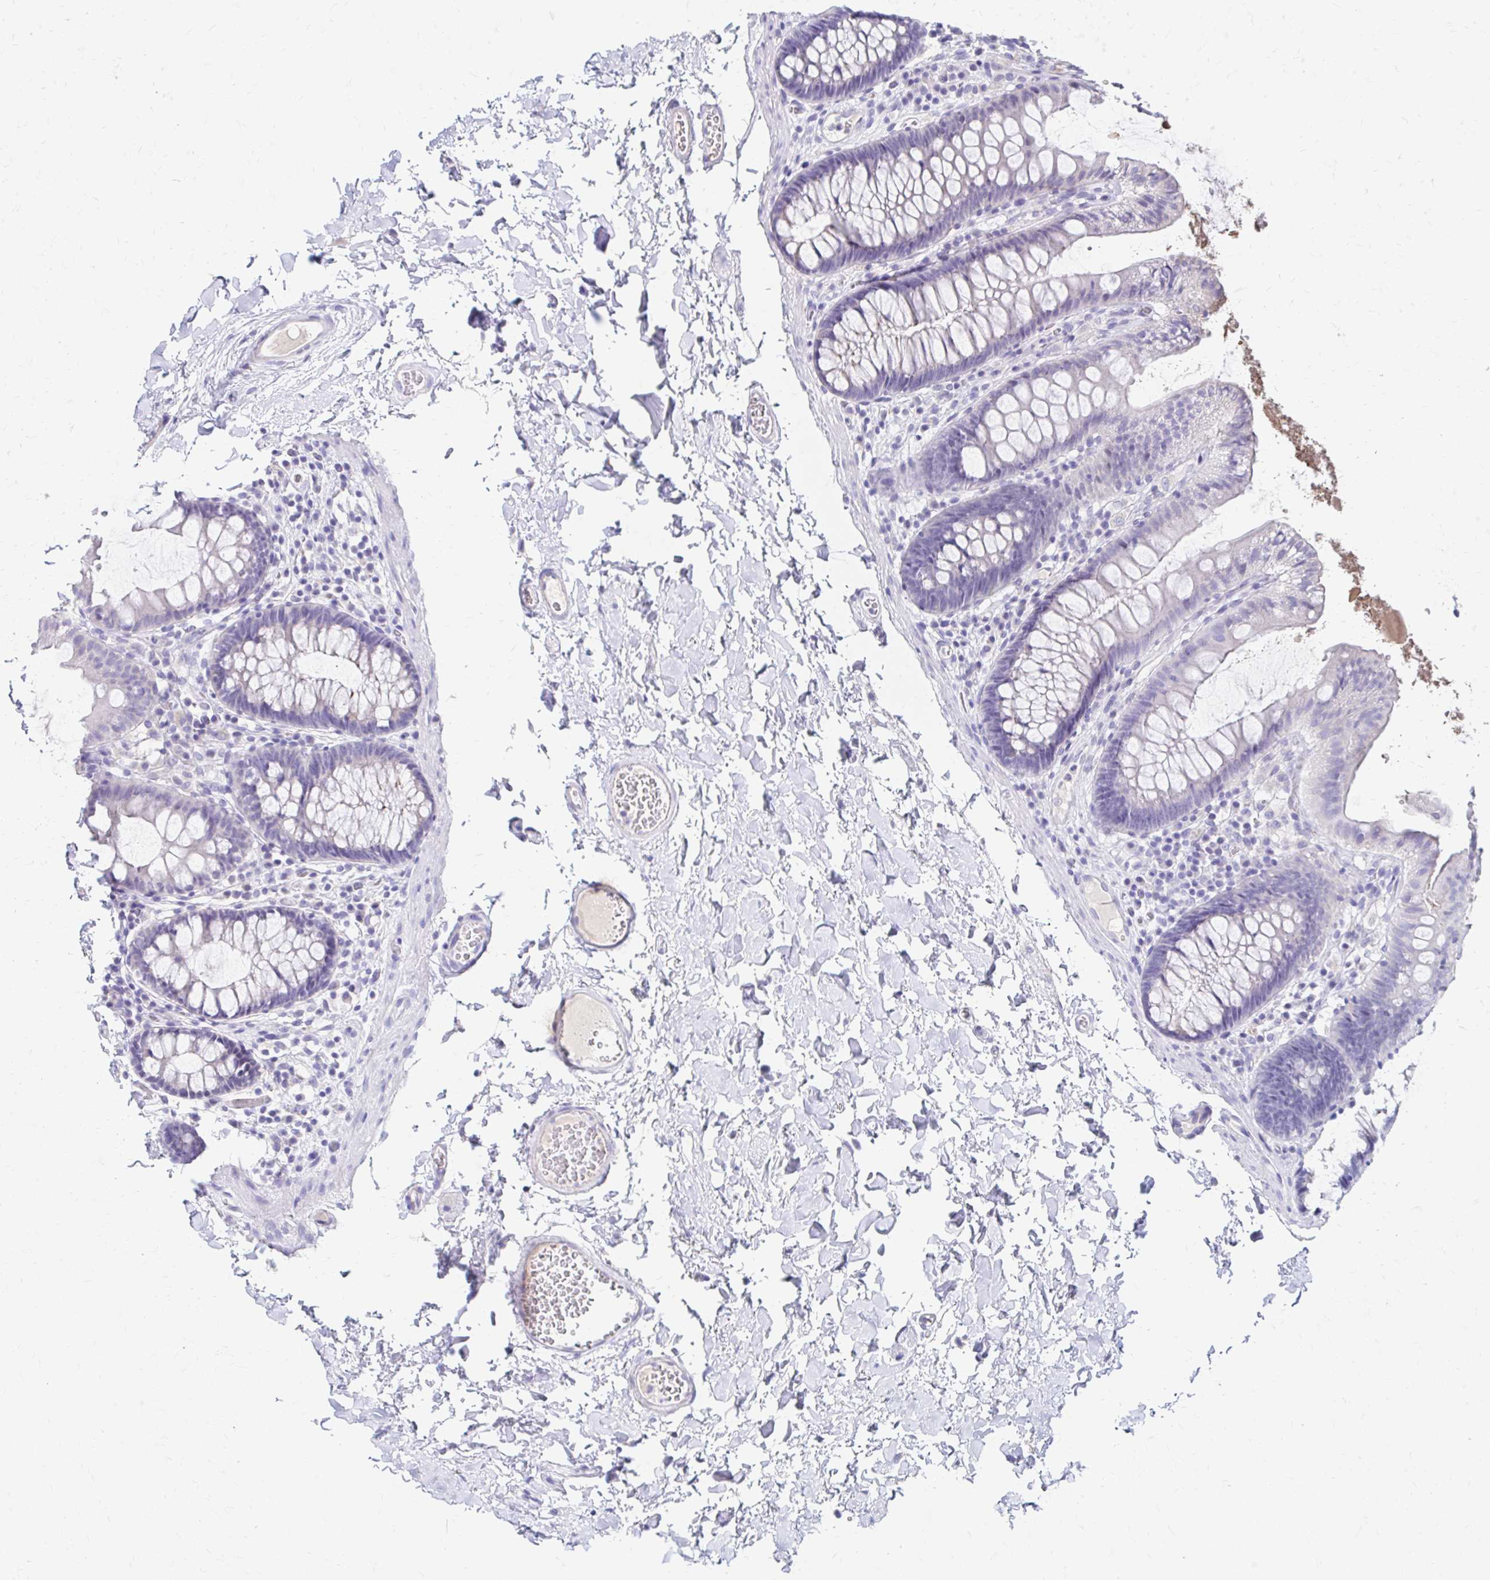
{"staining": {"intensity": "negative", "quantity": "none", "location": "none"}, "tissue": "colon", "cell_type": "Endothelial cells", "image_type": "normal", "snomed": [{"axis": "morphology", "description": "Normal tissue, NOS"}, {"axis": "topography", "description": "Colon"}, {"axis": "topography", "description": "Peripheral nerve tissue"}], "caption": "This is an immunohistochemistry (IHC) histopathology image of benign colon. There is no expression in endothelial cells.", "gene": "AZGP1", "patient": {"sex": "male", "age": 84}}